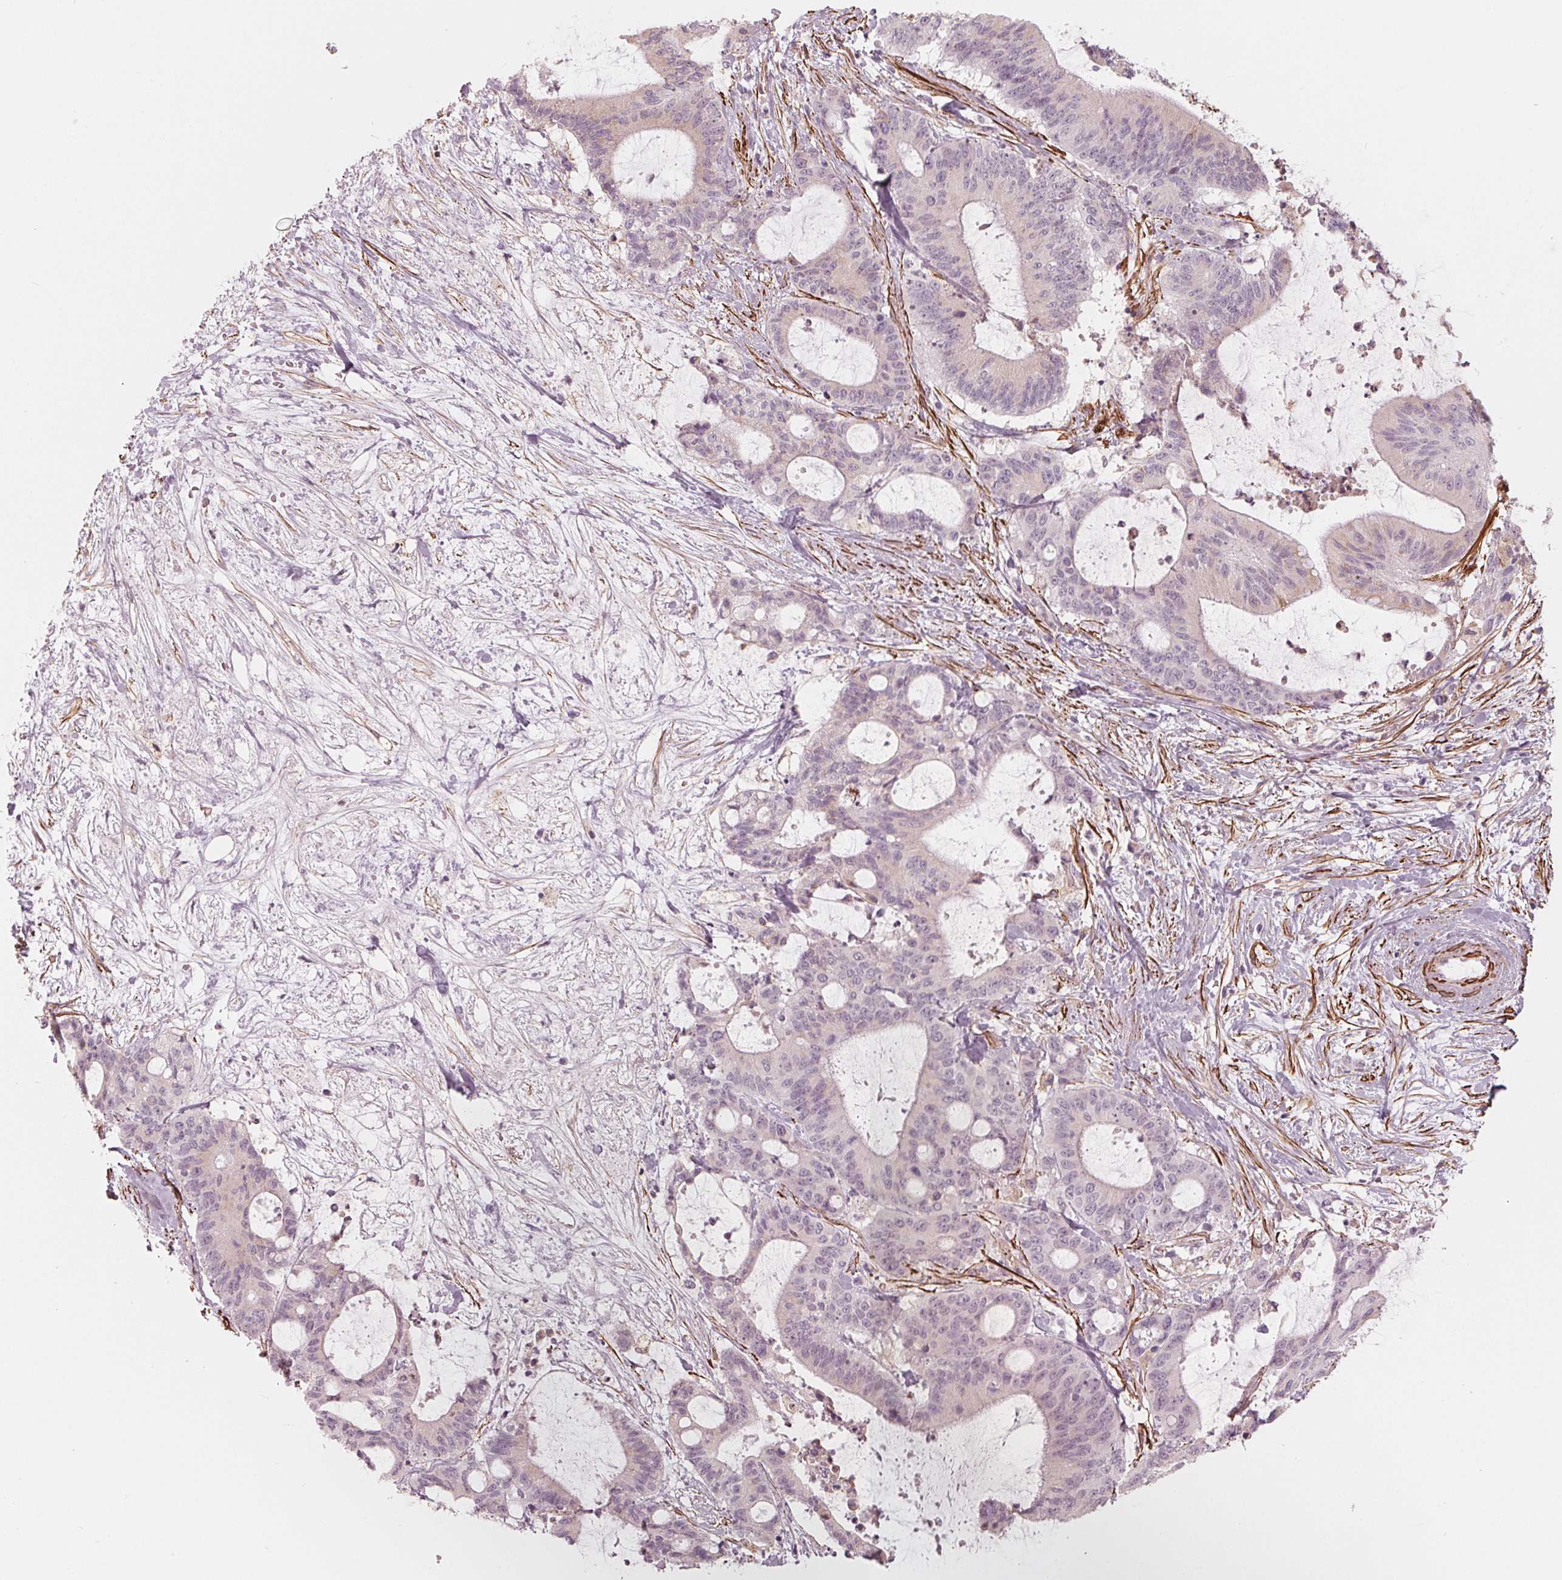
{"staining": {"intensity": "negative", "quantity": "none", "location": "none"}, "tissue": "liver cancer", "cell_type": "Tumor cells", "image_type": "cancer", "snomed": [{"axis": "morphology", "description": "Cholangiocarcinoma"}, {"axis": "topography", "description": "Liver"}], "caption": "This is an IHC photomicrograph of liver cholangiocarcinoma. There is no staining in tumor cells.", "gene": "MIER3", "patient": {"sex": "female", "age": 73}}